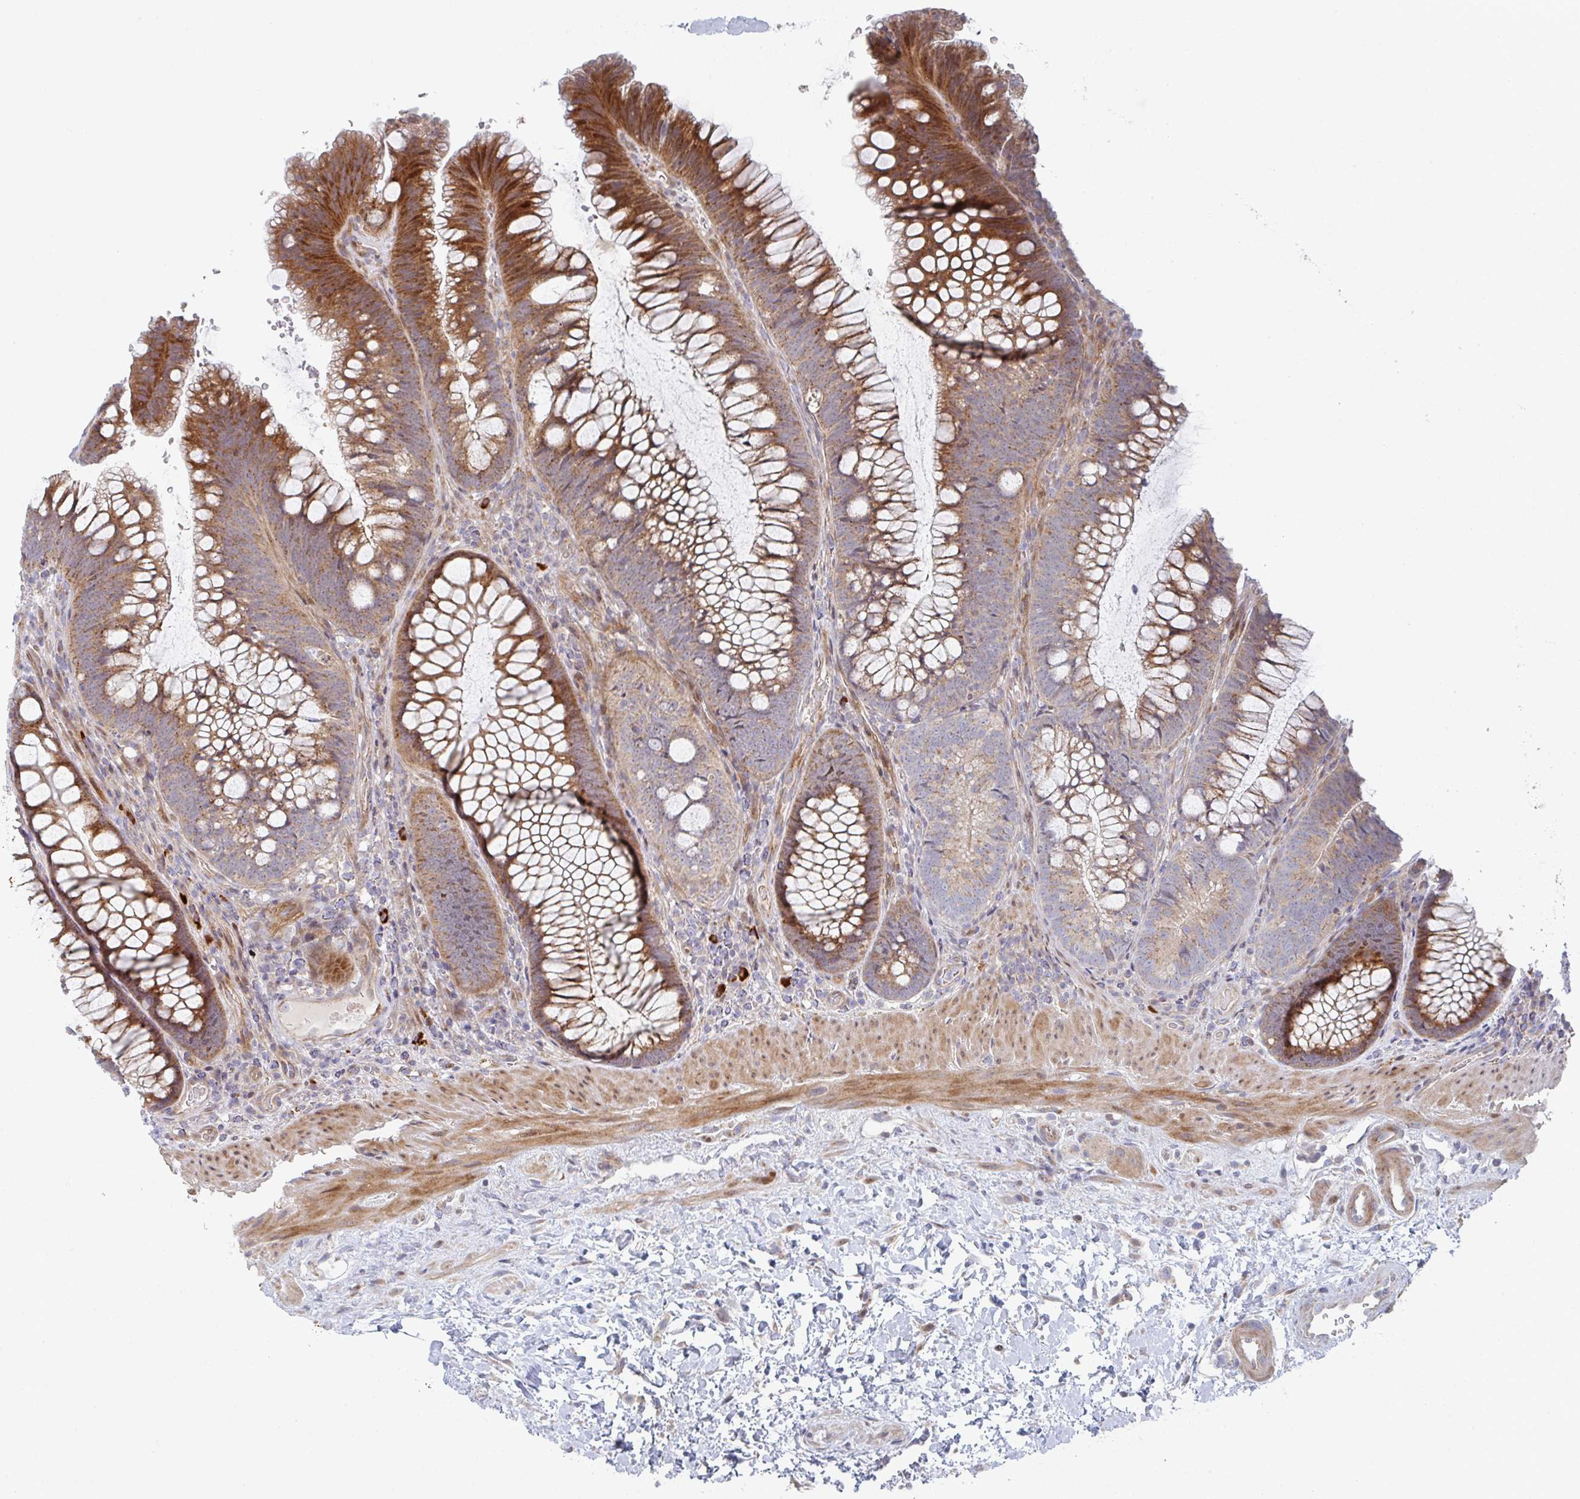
{"staining": {"intensity": "moderate", "quantity": ">75%", "location": "cytoplasmic/membranous"}, "tissue": "colon", "cell_type": "Endothelial cells", "image_type": "normal", "snomed": [{"axis": "morphology", "description": "Normal tissue, NOS"}, {"axis": "morphology", "description": "Adenoma, NOS"}, {"axis": "topography", "description": "Soft tissue"}, {"axis": "topography", "description": "Colon"}], "caption": "Colon stained with immunohistochemistry demonstrates moderate cytoplasmic/membranous staining in approximately >75% of endothelial cells.", "gene": "ZNF644", "patient": {"sex": "male", "age": 47}}